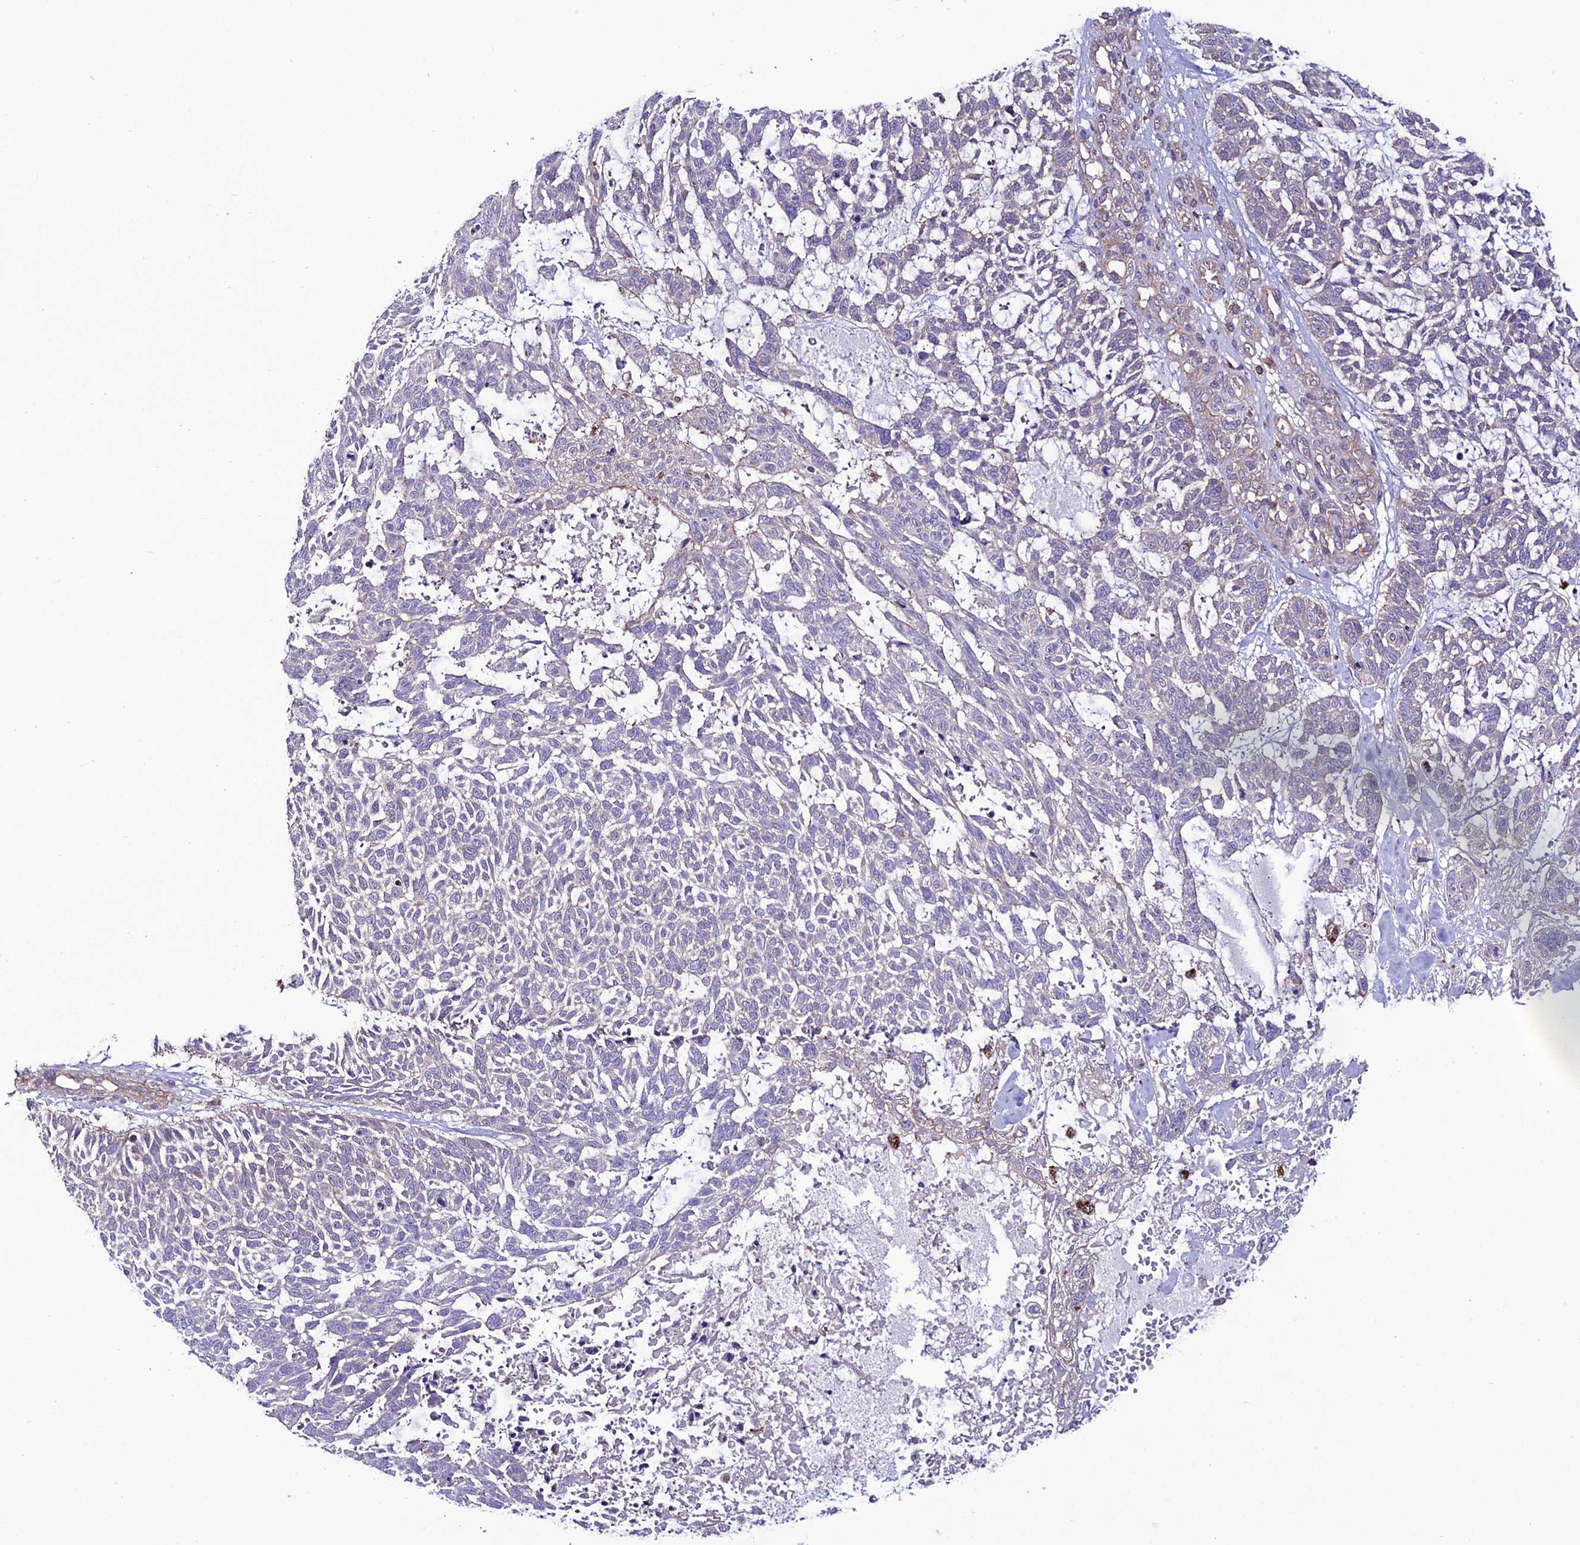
{"staining": {"intensity": "negative", "quantity": "none", "location": "none"}, "tissue": "skin cancer", "cell_type": "Tumor cells", "image_type": "cancer", "snomed": [{"axis": "morphology", "description": "Basal cell carcinoma"}, {"axis": "topography", "description": "Skin"}], "caption": "IHC of human skin basal cell carcinoma displays no positivity in tumor cells. (DAB (3,3'-diaminobenzidine) immunohistochemistry (IHC) with hematoxylin counter stain).", "gene": "PPIL3", "patient": {"sex": "male", "age": 88}}